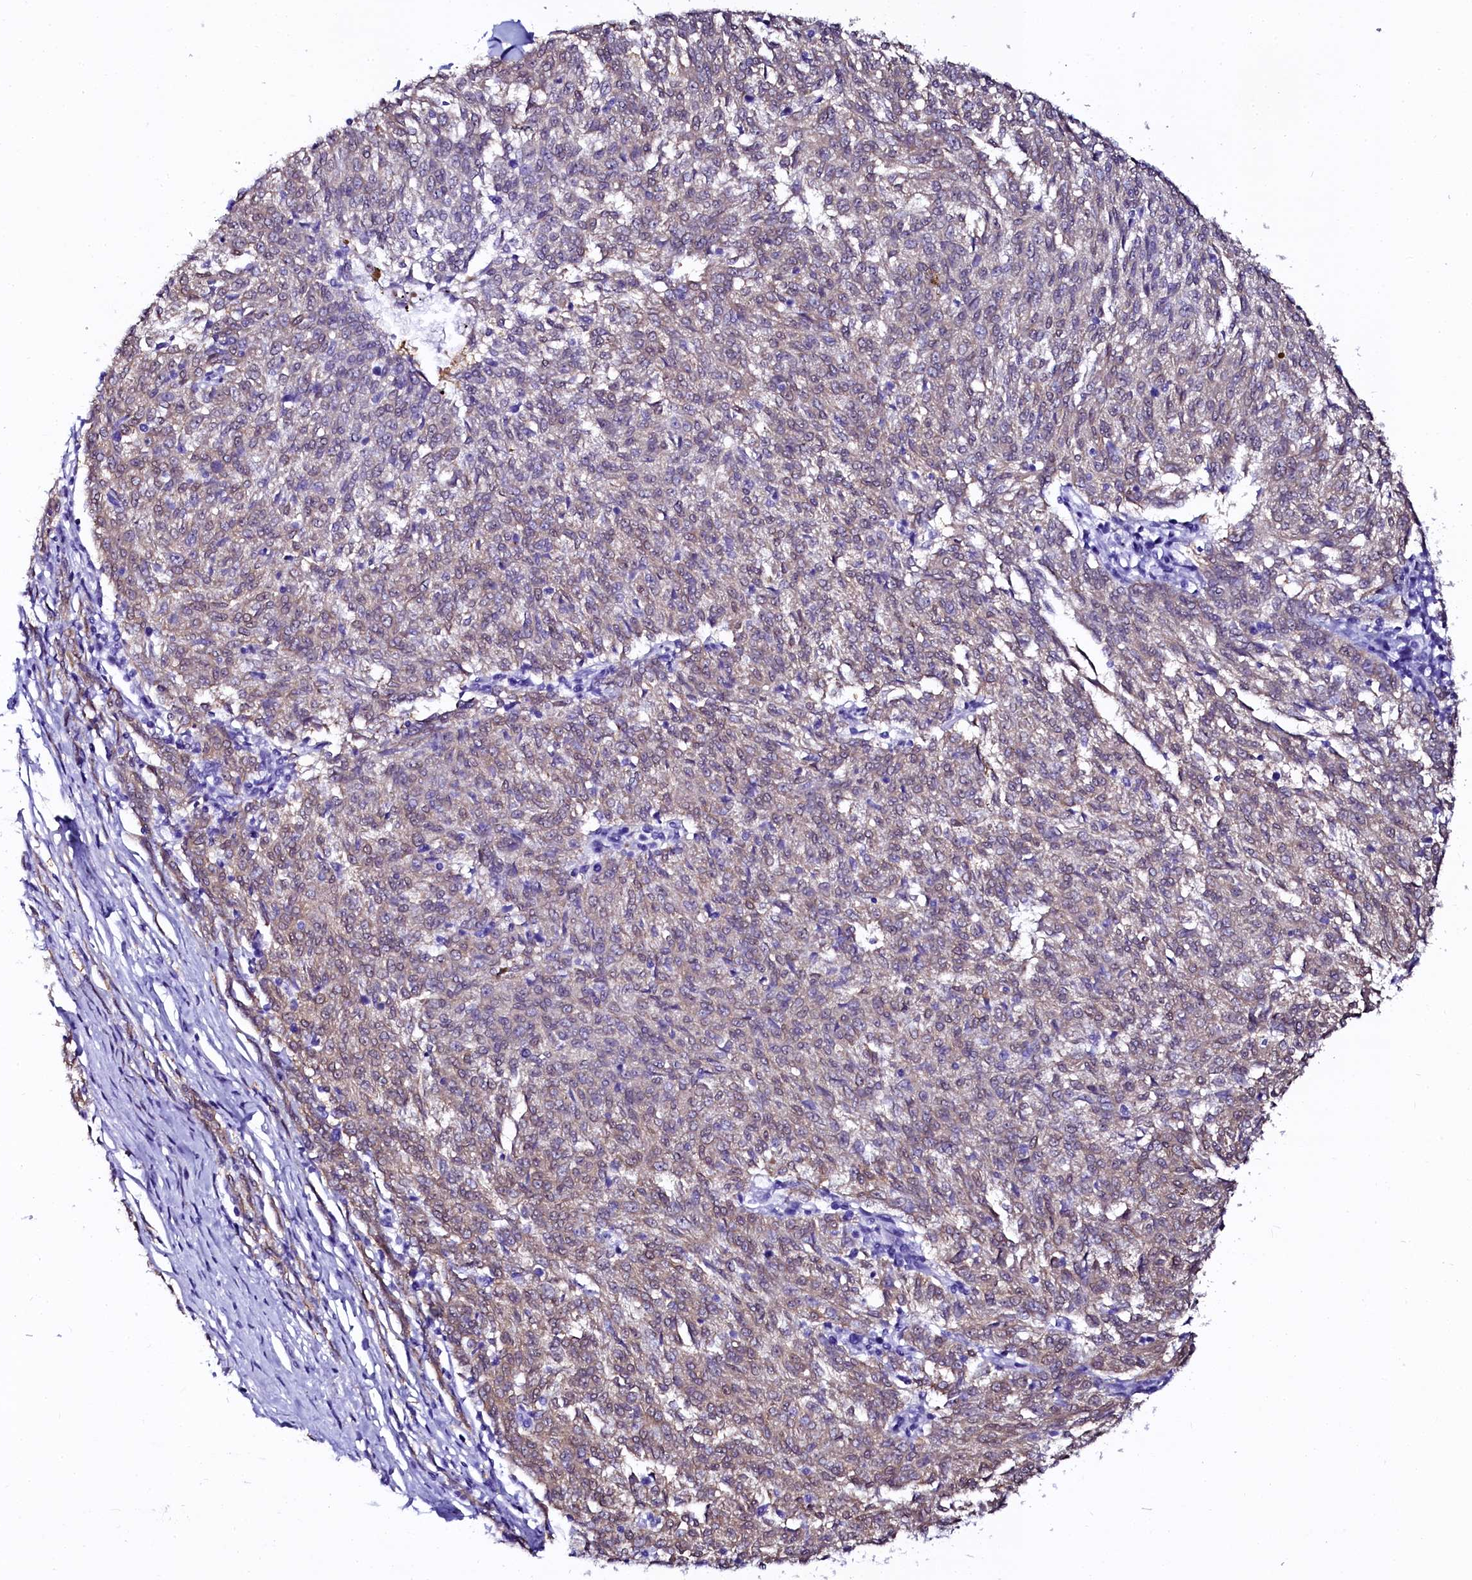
{"staining": {"intensity": "weak", "quantity": "25%-75%", "location": "cytoplasmic/membranous"}, "tissue": "melanoma", "cell_type": "Tumor cells", "image_type": "cancer", "snomed": [{"axis": "morphology", "description": "Malignant melanoma, NOS"}, {"axis": "topography", "description": "Skin"}], "caption": "Weak cytoplasmic/membranous protein staining is present in approximately 25%-75% of tumor cells in melanoma. Immunohistochemistry (ihc) stains the protein of interest in brown and the nuclei are stained blue.", "gene": "SORD", "patient": {"sex": "female", "age": 72}}